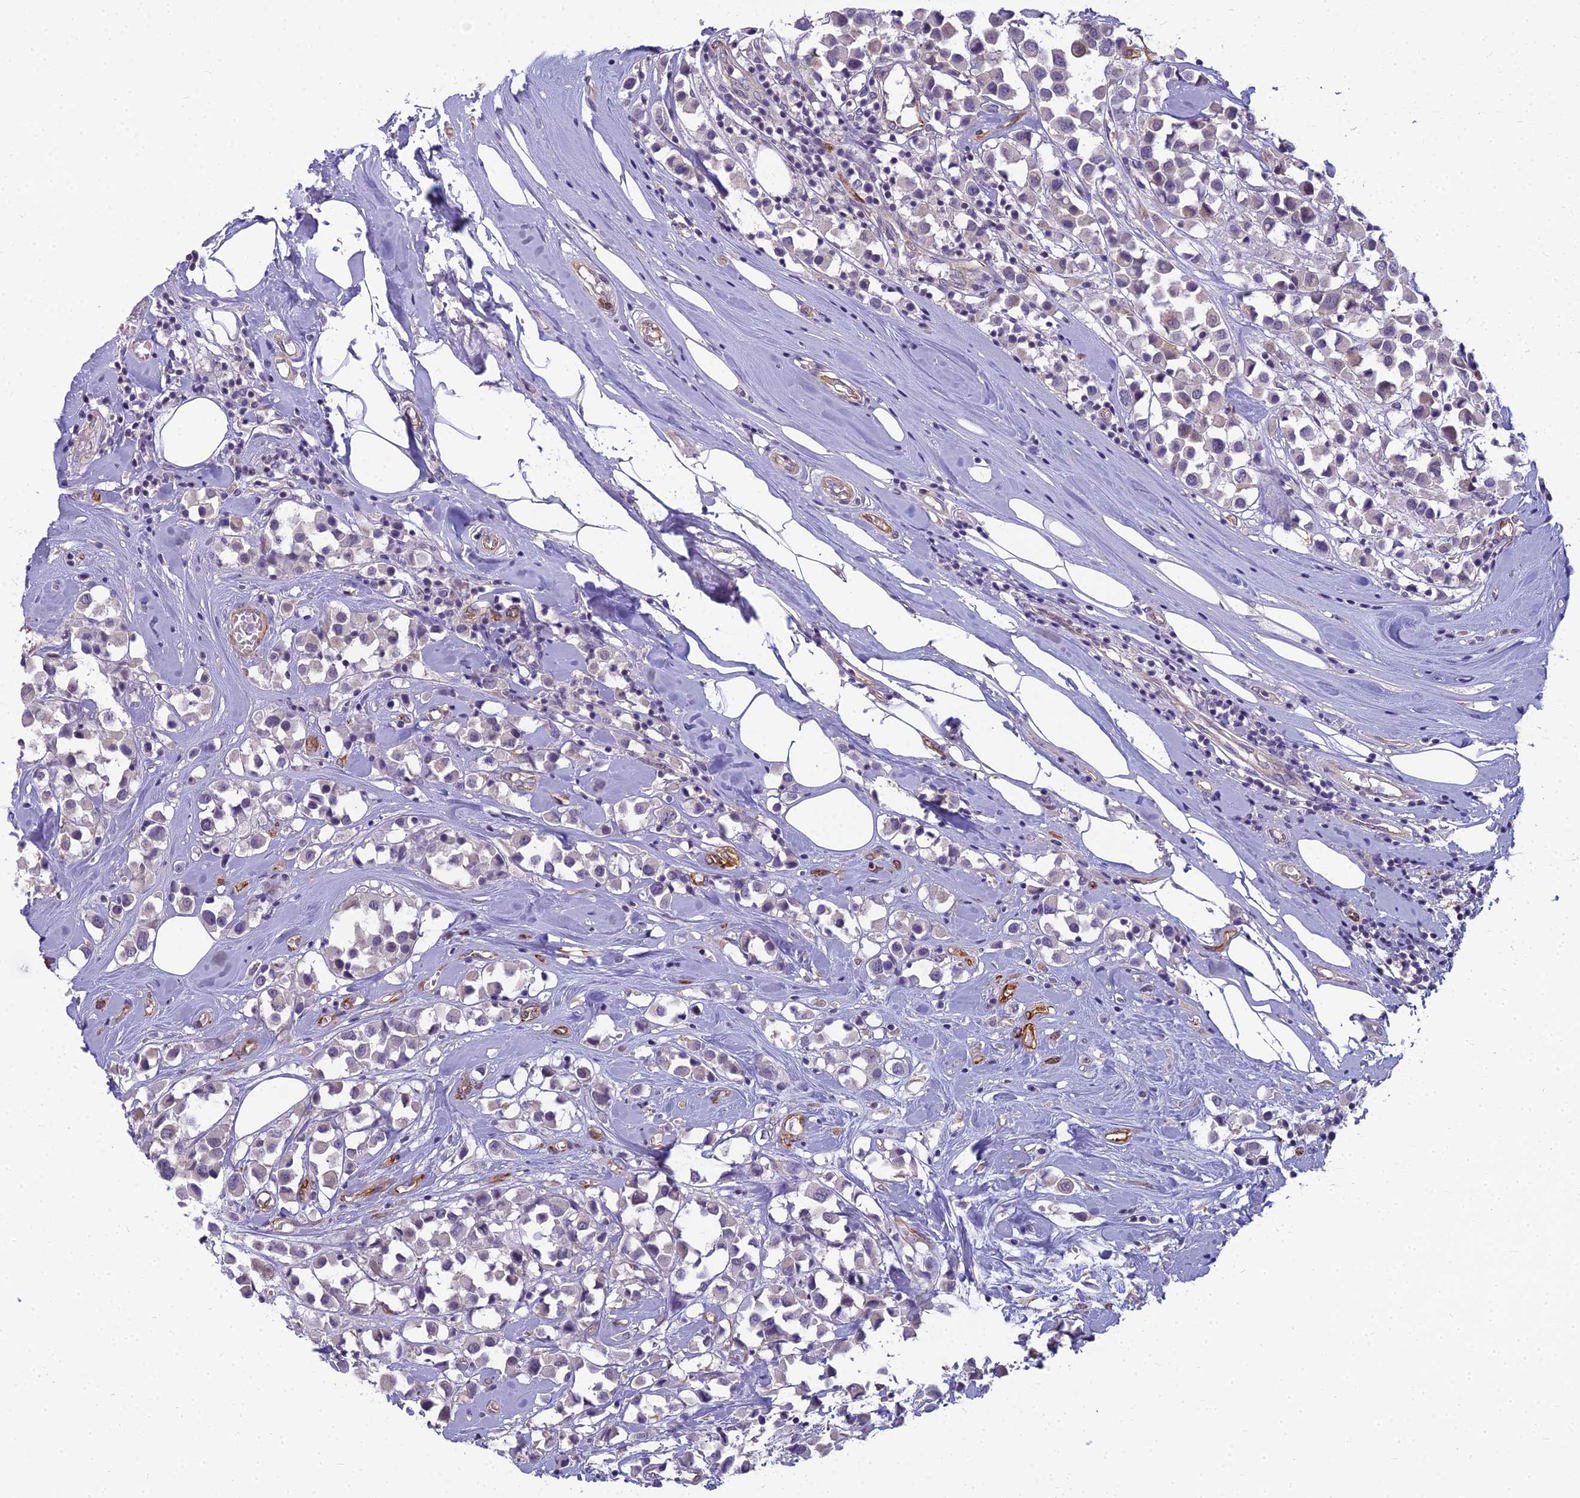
{"staining": {"intensity": "negative", "quantity": "none", "location": "none"}, "tissue": "breast cancer", "cell_type": "Tumor cells", "image_type": "cancer", "snomed": [{"axis": "morphology", "description": "Duct carcinoma"}, {"axis": "topography", "description": "Breast"}], "caption": "Protein analysis of breast invasive ductal carcinoma exhibits no significant staining in tumor cells.", "gene": "RGL3", "patient": {"sex": "female", "age": 61}}